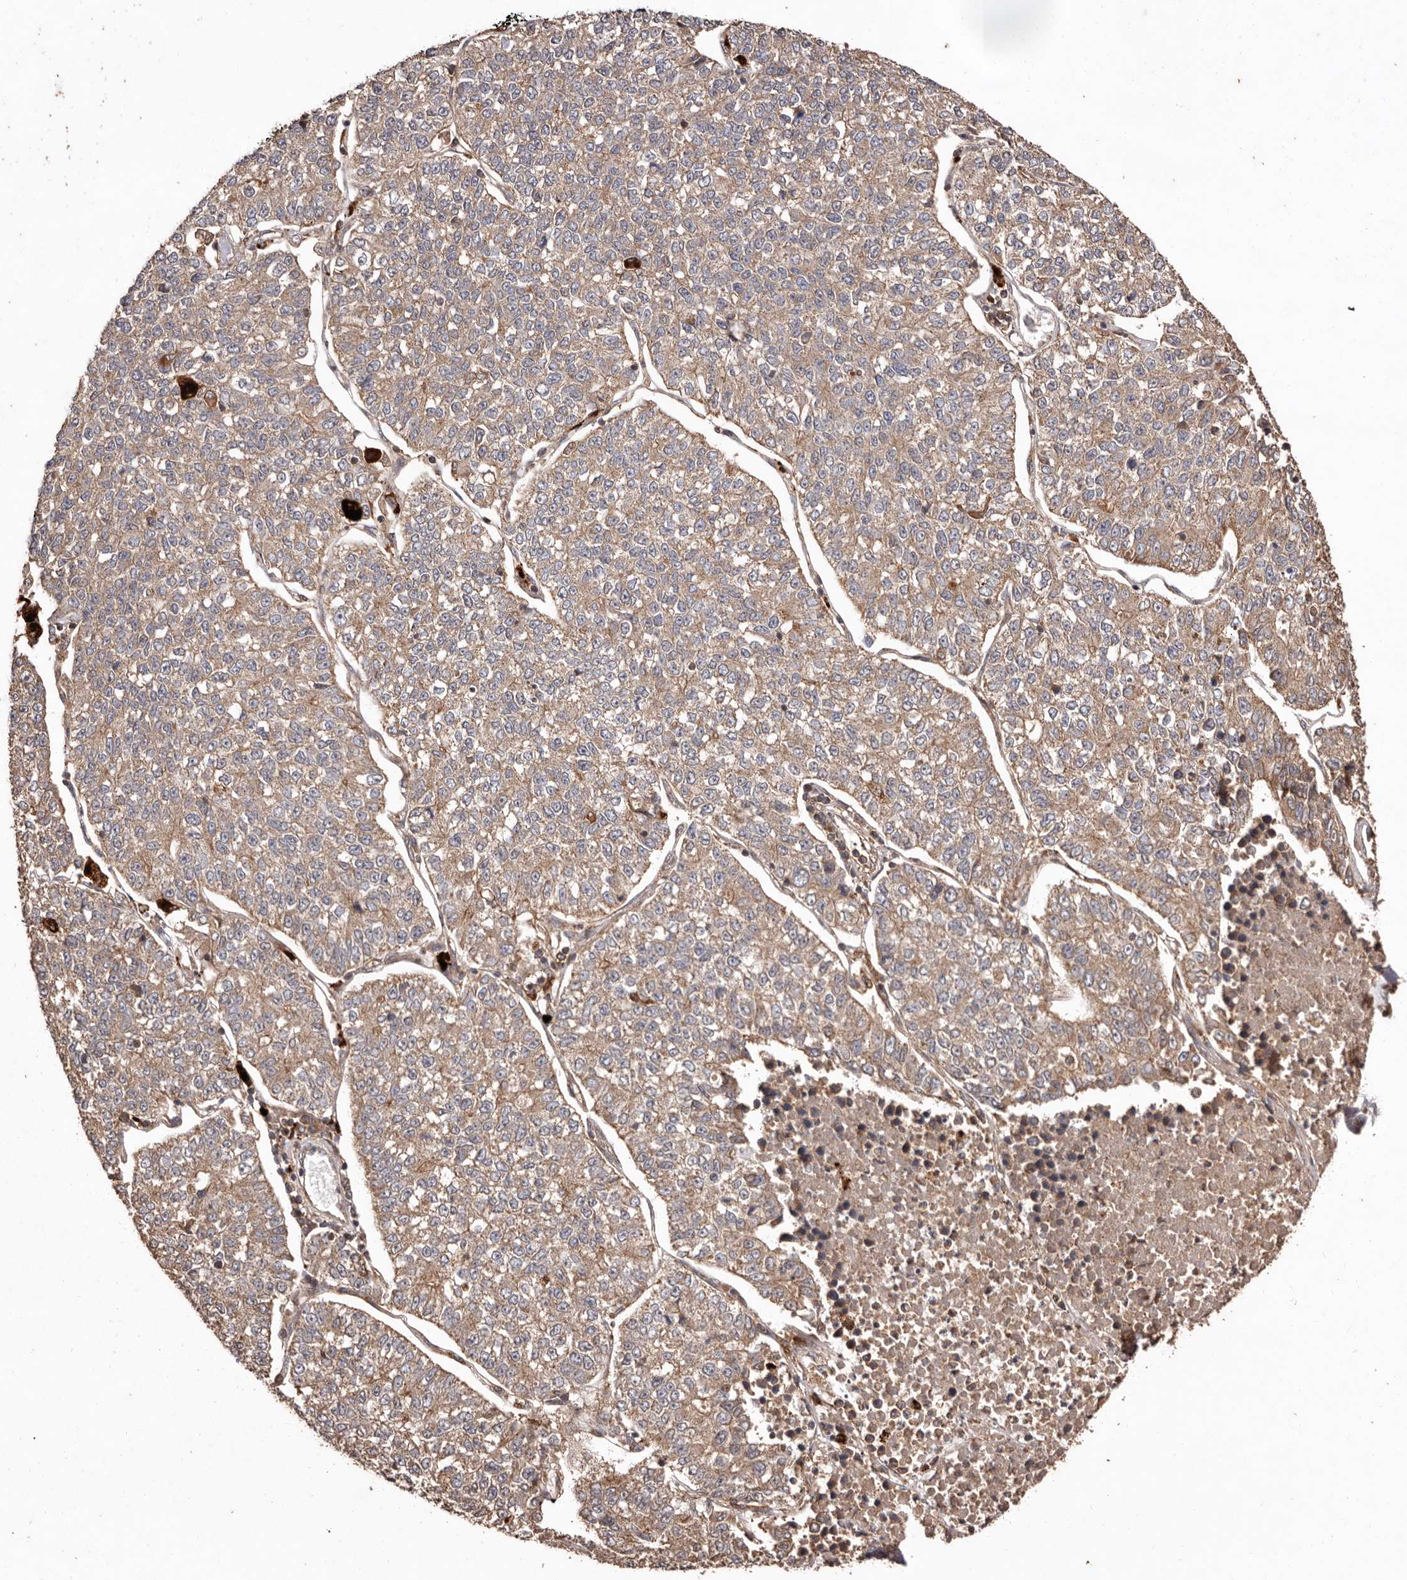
{"staining": {"intensity": "weak", "quantity": ">75%", "location": "cytoplasmic/membranous"}, "tissue": "lung cancer", "cell_type": "Tumor cells", "image_type": "cancer", "snomed": [{"axis": "morphology", "description": "Adenocarcinoma, NOS"}, {"axis": "topography", "description": "Lung"}], "caption": "Weak cytoplasmic/membranous staining for a protein is seen in approximately >75% of tumor cells of lung cancer (adenocarcinoma) using IHC.", "gene": "RWDD1", "patient": {"sex": "male", "age": 49}}